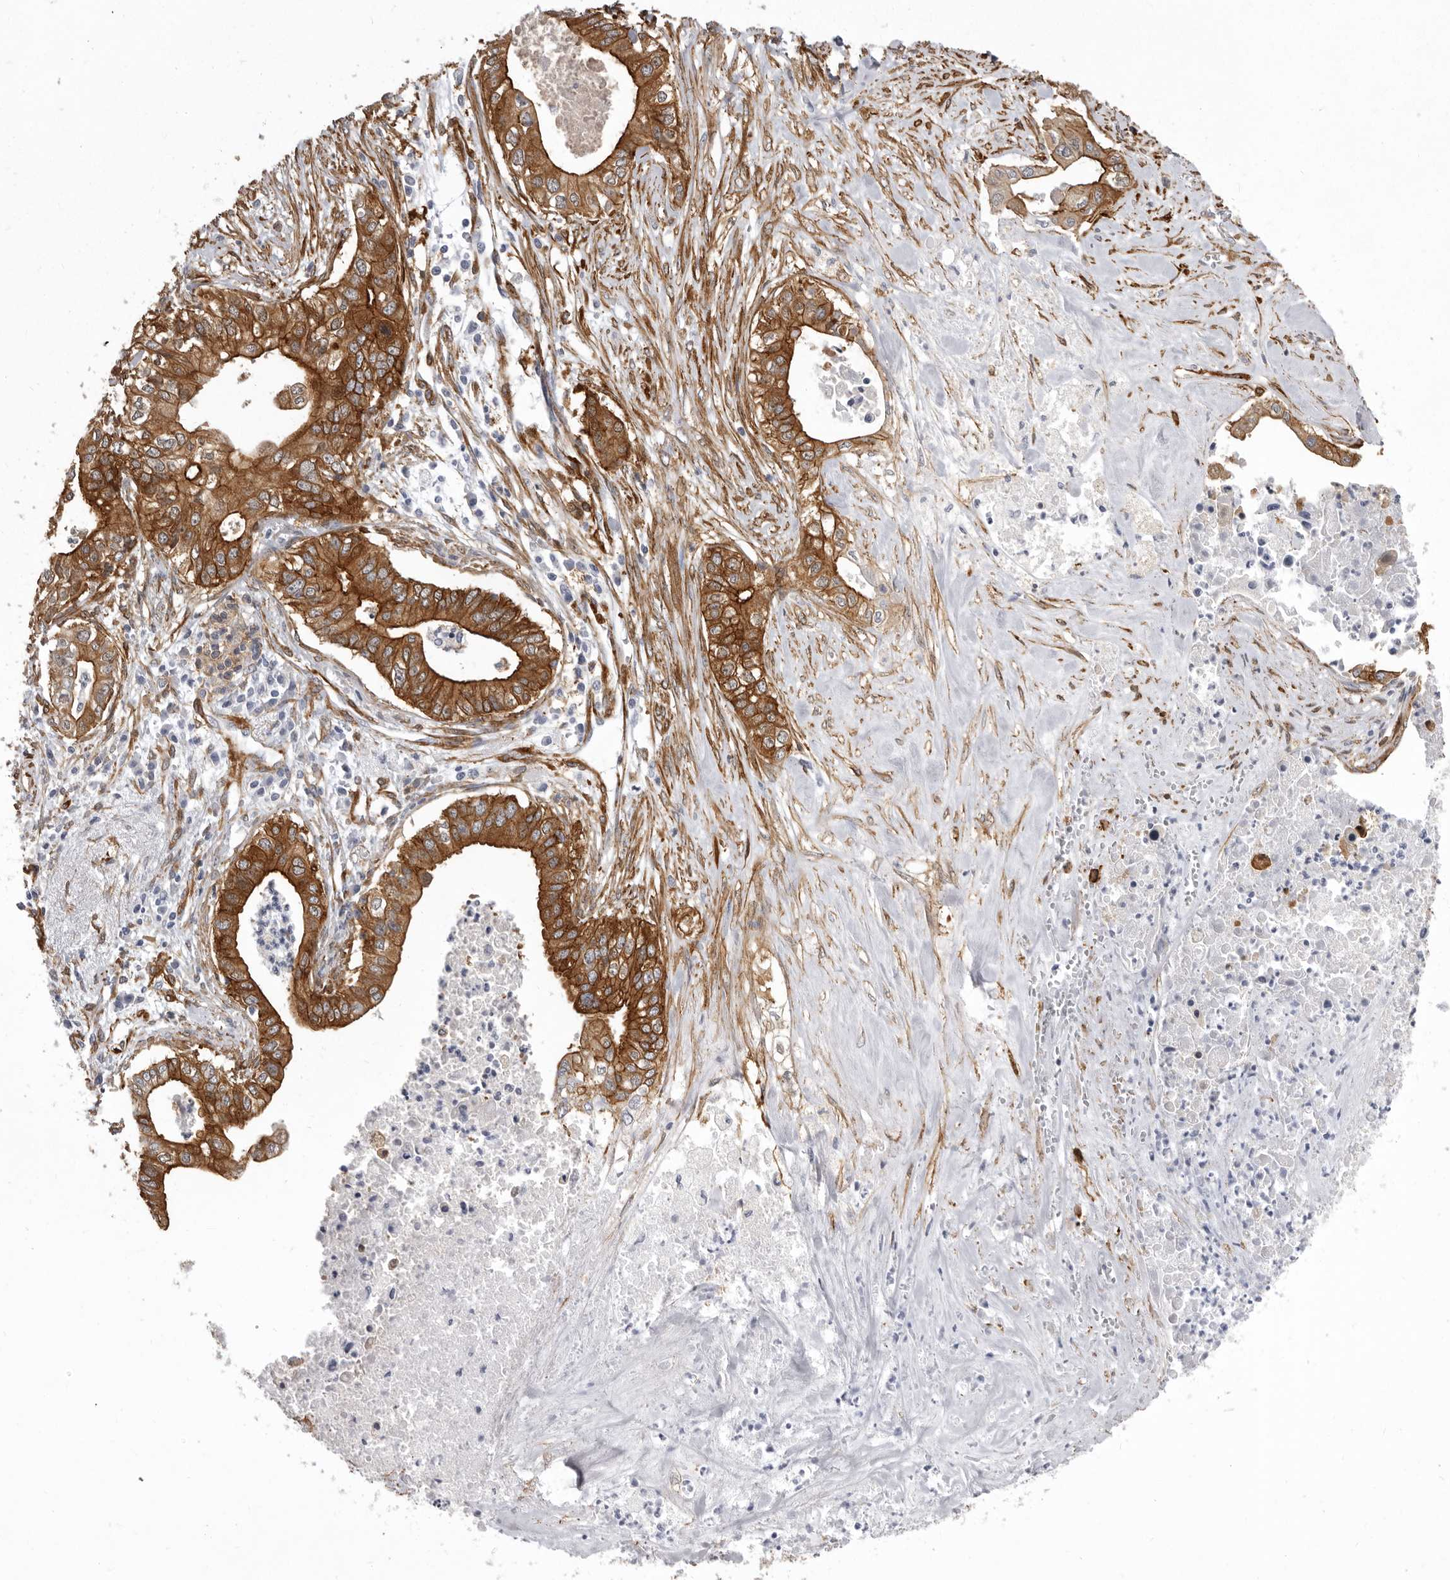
{"staining": {"intensity": "moderate", "quantity": ">75%", "location": "cytoplasmic/membranous"}, "tissue": "pancreatic cancer", "cell_type": "Tumor cells", "image_type": "cancer", "snomed": [{"axis": "morphology", "description": "Adenocarcinoma, NOS"}, {"axis": "topography", "description": "Pancreas"}], "caption": "This photomicrograph displays IHC staining of adenocarcinoma (pancreatic), with medium moderate cytoplasmic/membranous expression in about >75% of tumor cells.", "gene": "ENAH", "patient": {"sex": "female", "age": 78}}